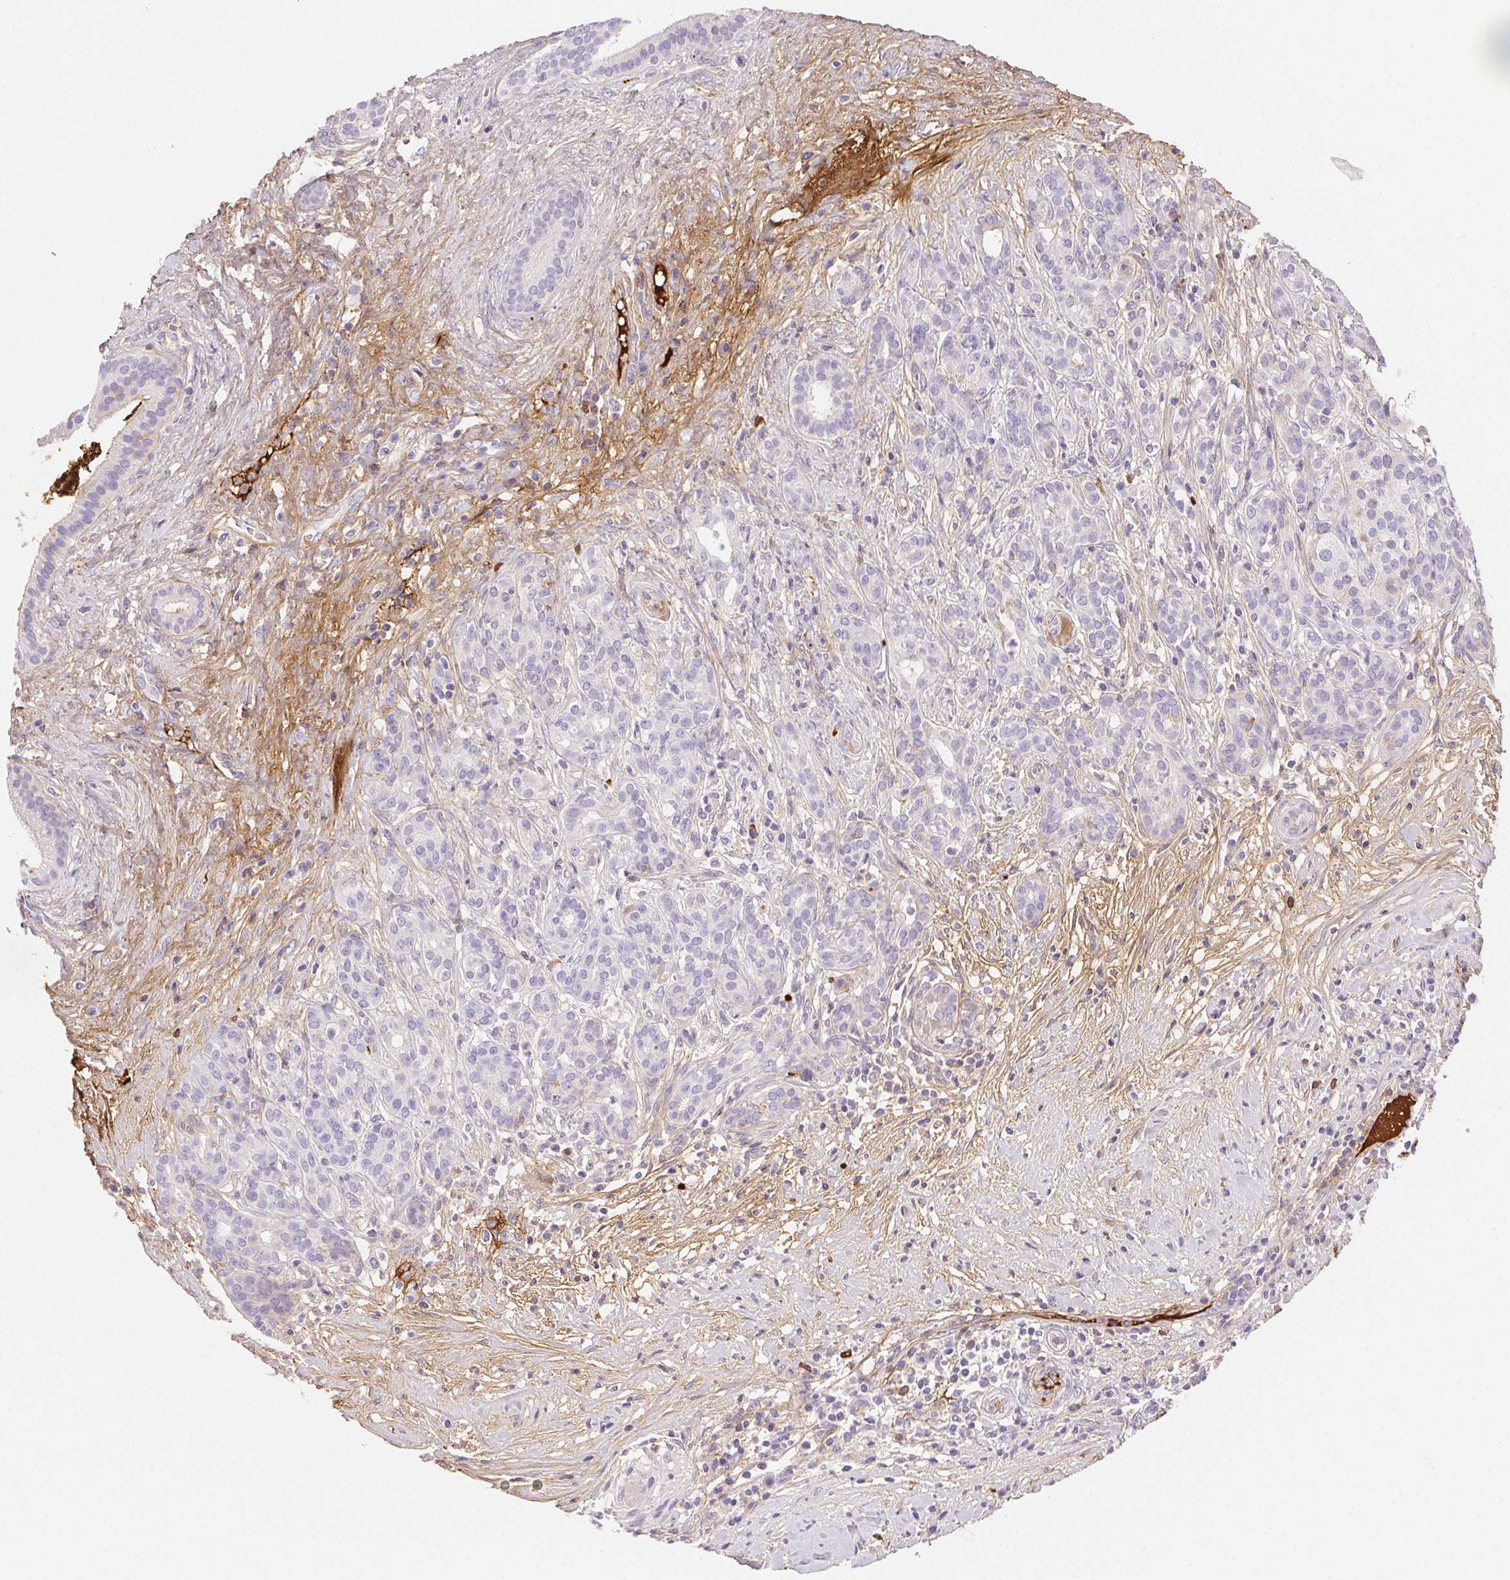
{"staining": {"intensity": "negative", "quantity": "none", "location": "none"}, "tissue": "pancreatic cancer", "cell_type": "Tumor cells", "image_type": "cancer", "snomed": [{"axis": "morphology", "description": "Adenocarcinoma, NOS"}, {"axis": "topography", "description": "Pancreas"}], "caption": "High magnification brightfield microscopy of pancreatic cancer (adenocarcinoma) stained with DAB (brown) and counterstained with hematoxylin (blue): tumor cells show no significant staining. The staining was performed using DAB to visualize the protein expression in brown, while the nuclei were stained in blue with hematoxylin (Magnification: 20x).", "gene": "FGA", "patient": {"sex": "male", "age": 44}}